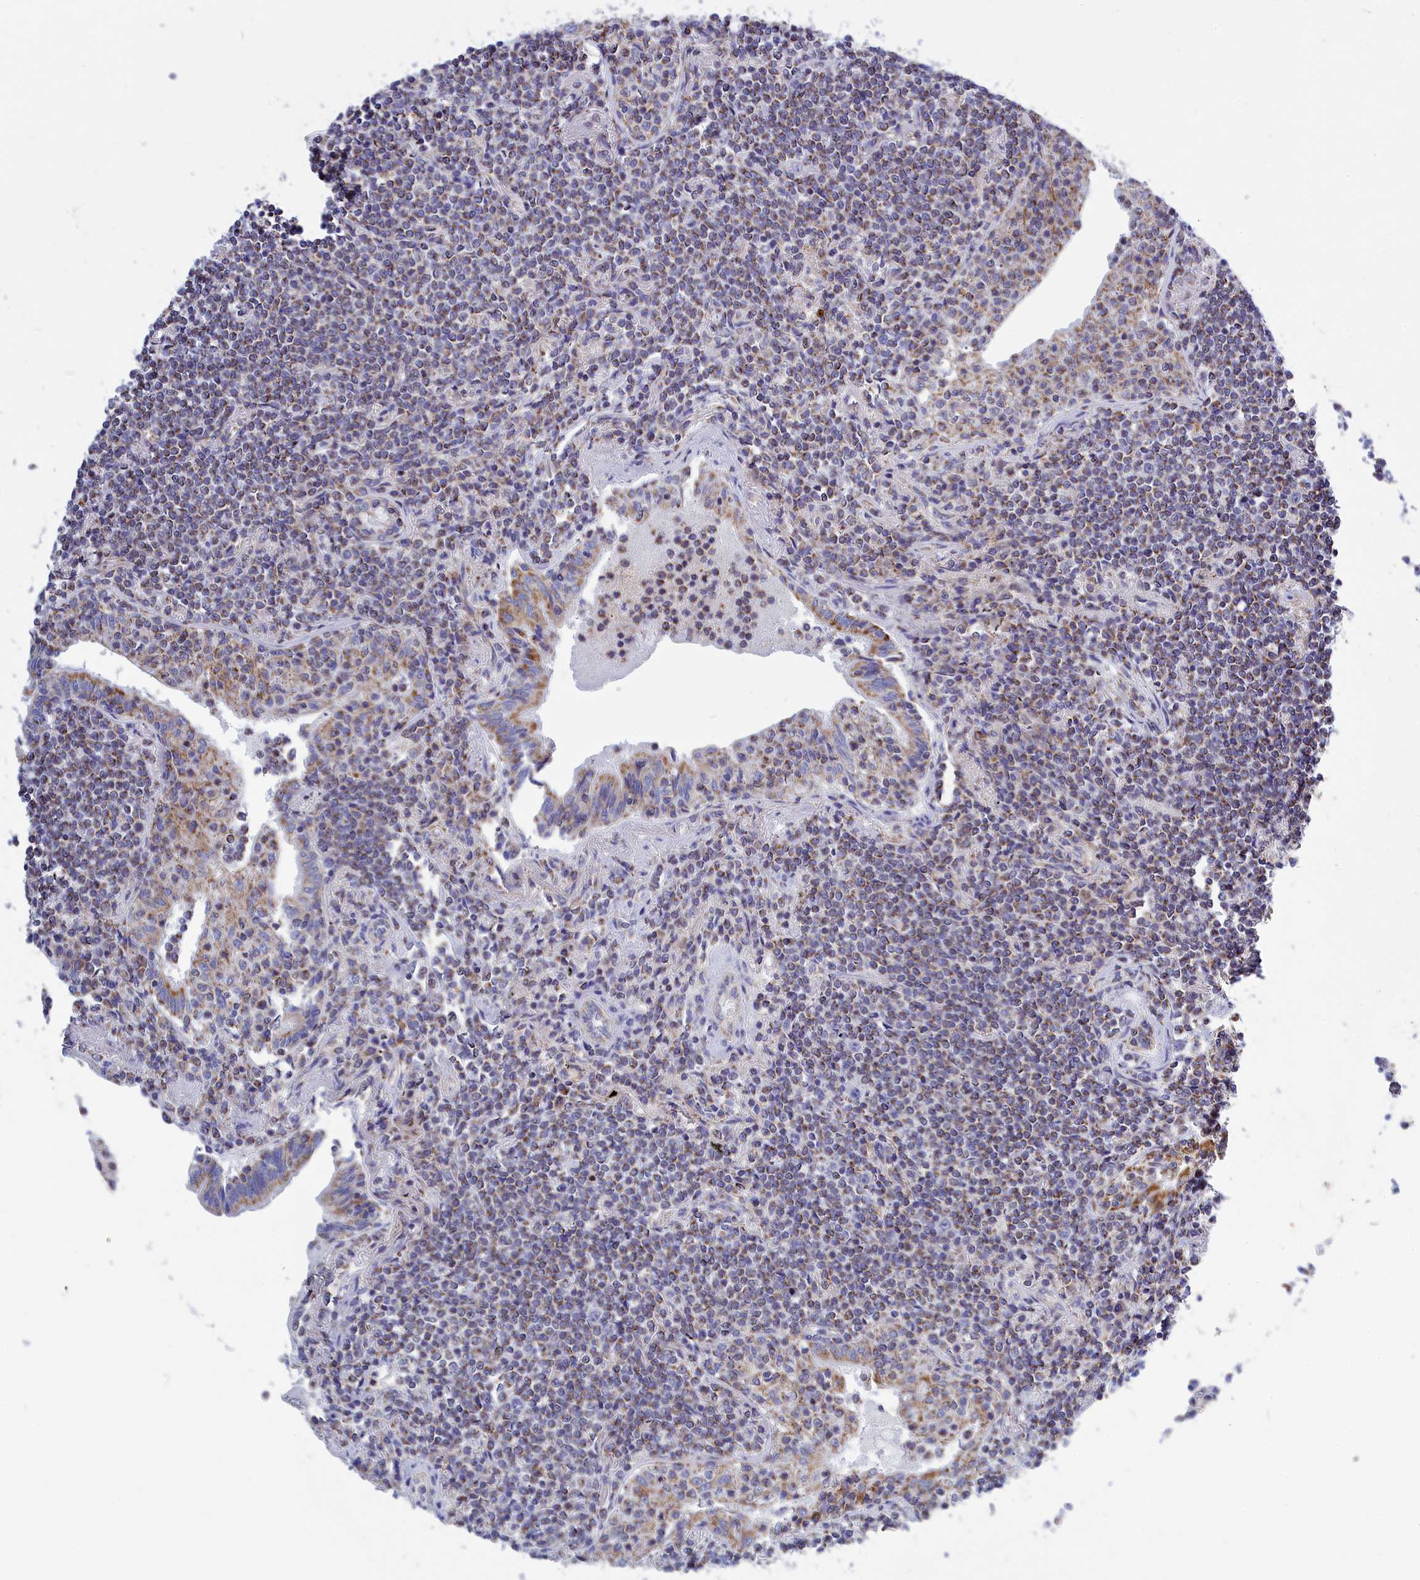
{"staining": {"intensity": "moderate", "quantity": ">75%", "location": "cytoplasmic/membranous"}, "tissue": "lymphoma", "cell_type": "Tumor cells", "image_type": "cancer", "snomed": [{"axis": "morphology", "description": "Malignant lymphoma, non-Hodgkin's type, Low grade"}, {"axis": "topography", "description": "Lung"}], "caption": "A brown stain labels moderate cytoplasmic/membranous staining of a protein in human lymphoma tumor cells.", "gene": "CCRL2", "patient": {"sex": "female", "age": 71}}